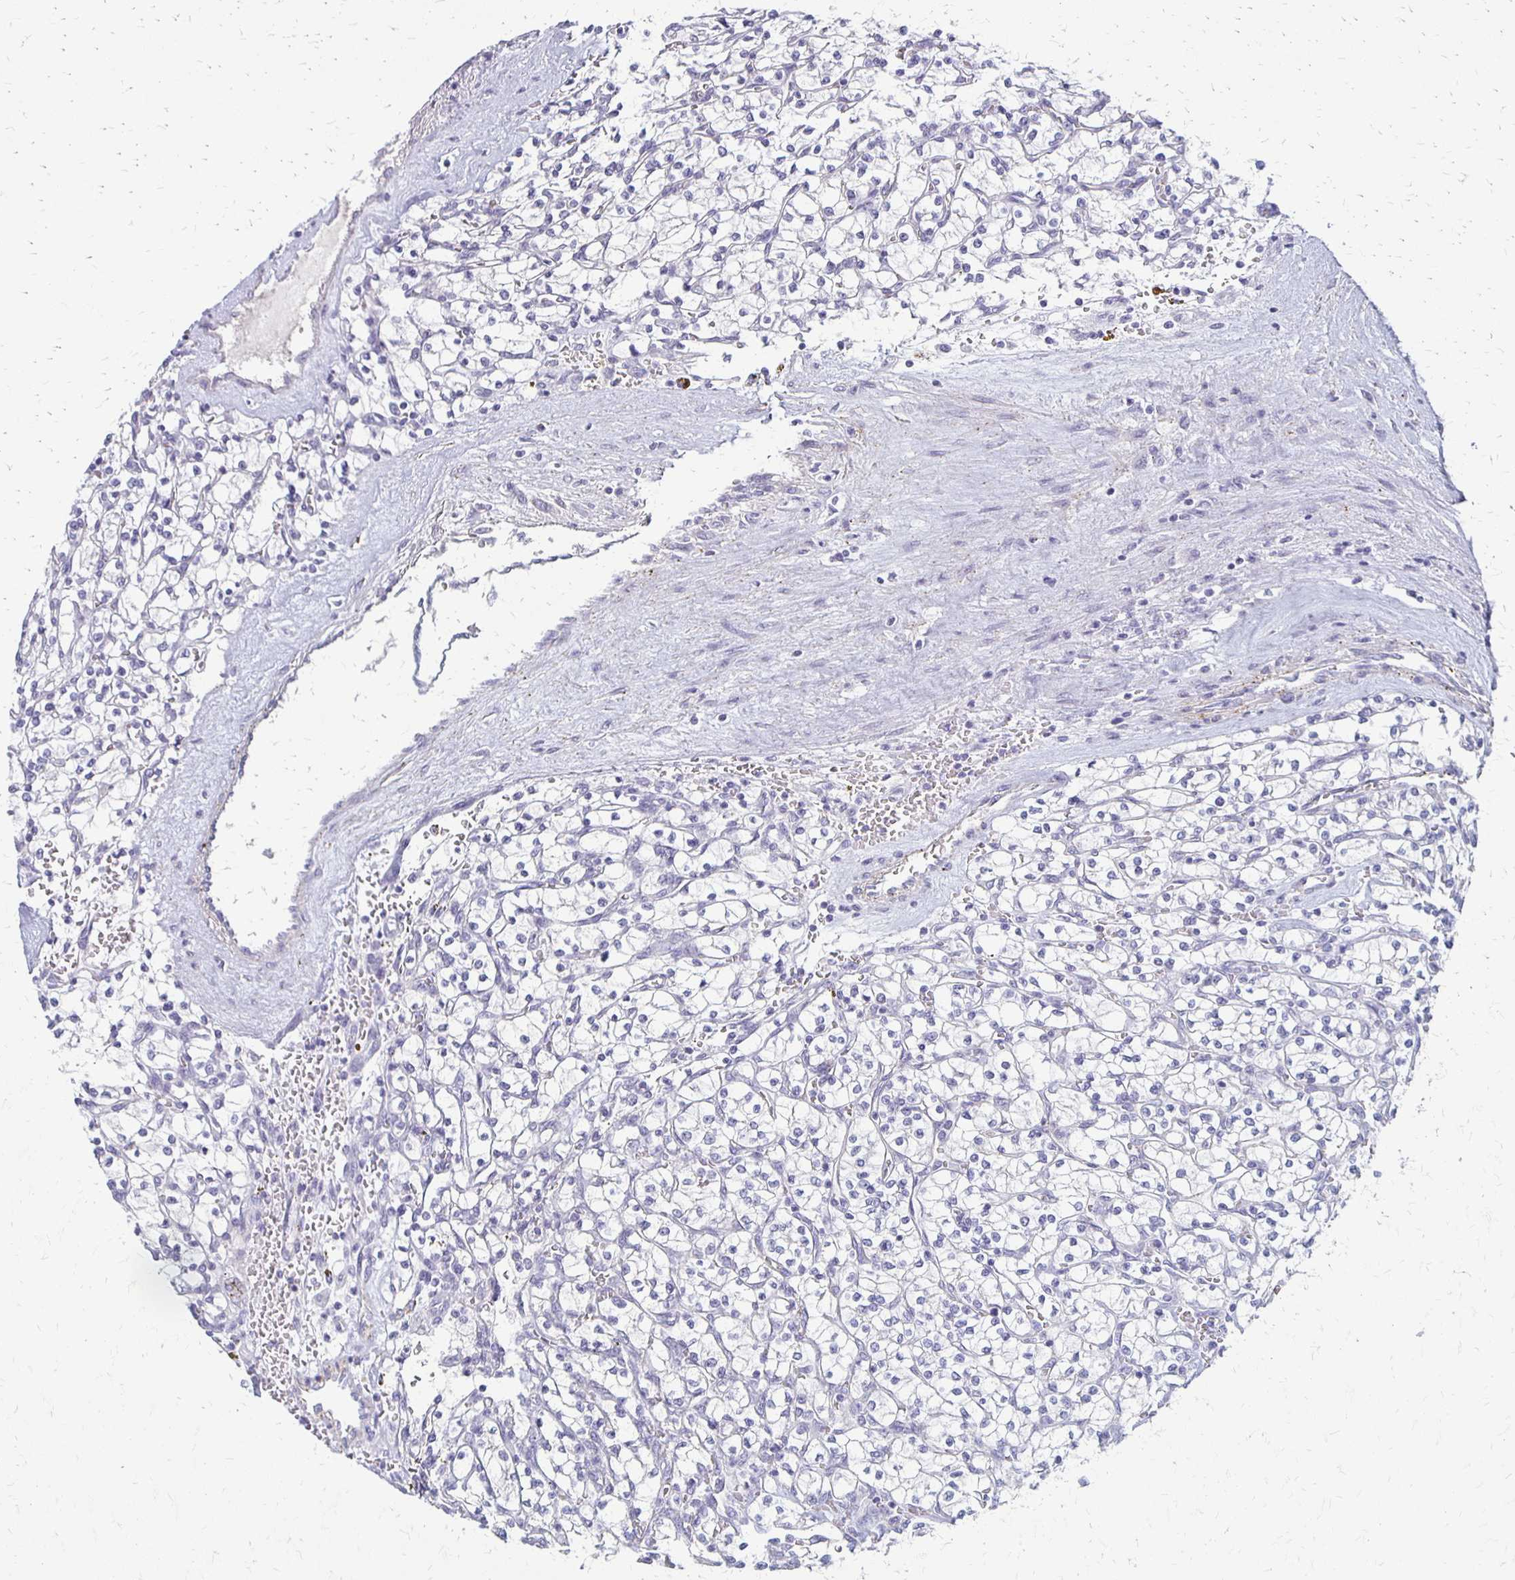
{"staining": {"intensity": "negative", "quantity": "none", "location": "none"}, "tissue": "renal cancer", "cell_type": "Tumor cells", "image_type": "cancer", "snomed": [{"axis": "morphology", "description": "Adenocarcinoma, NOS"}, {"axis": "topography", "description": "Kidney"}], "caption": "Adenocarcinoma (renal) was stained to show a protein in brown. There is no significant staining in tumor cells.", "gene": "RHOC", "patient": {"sex": "female", "age": 64}}